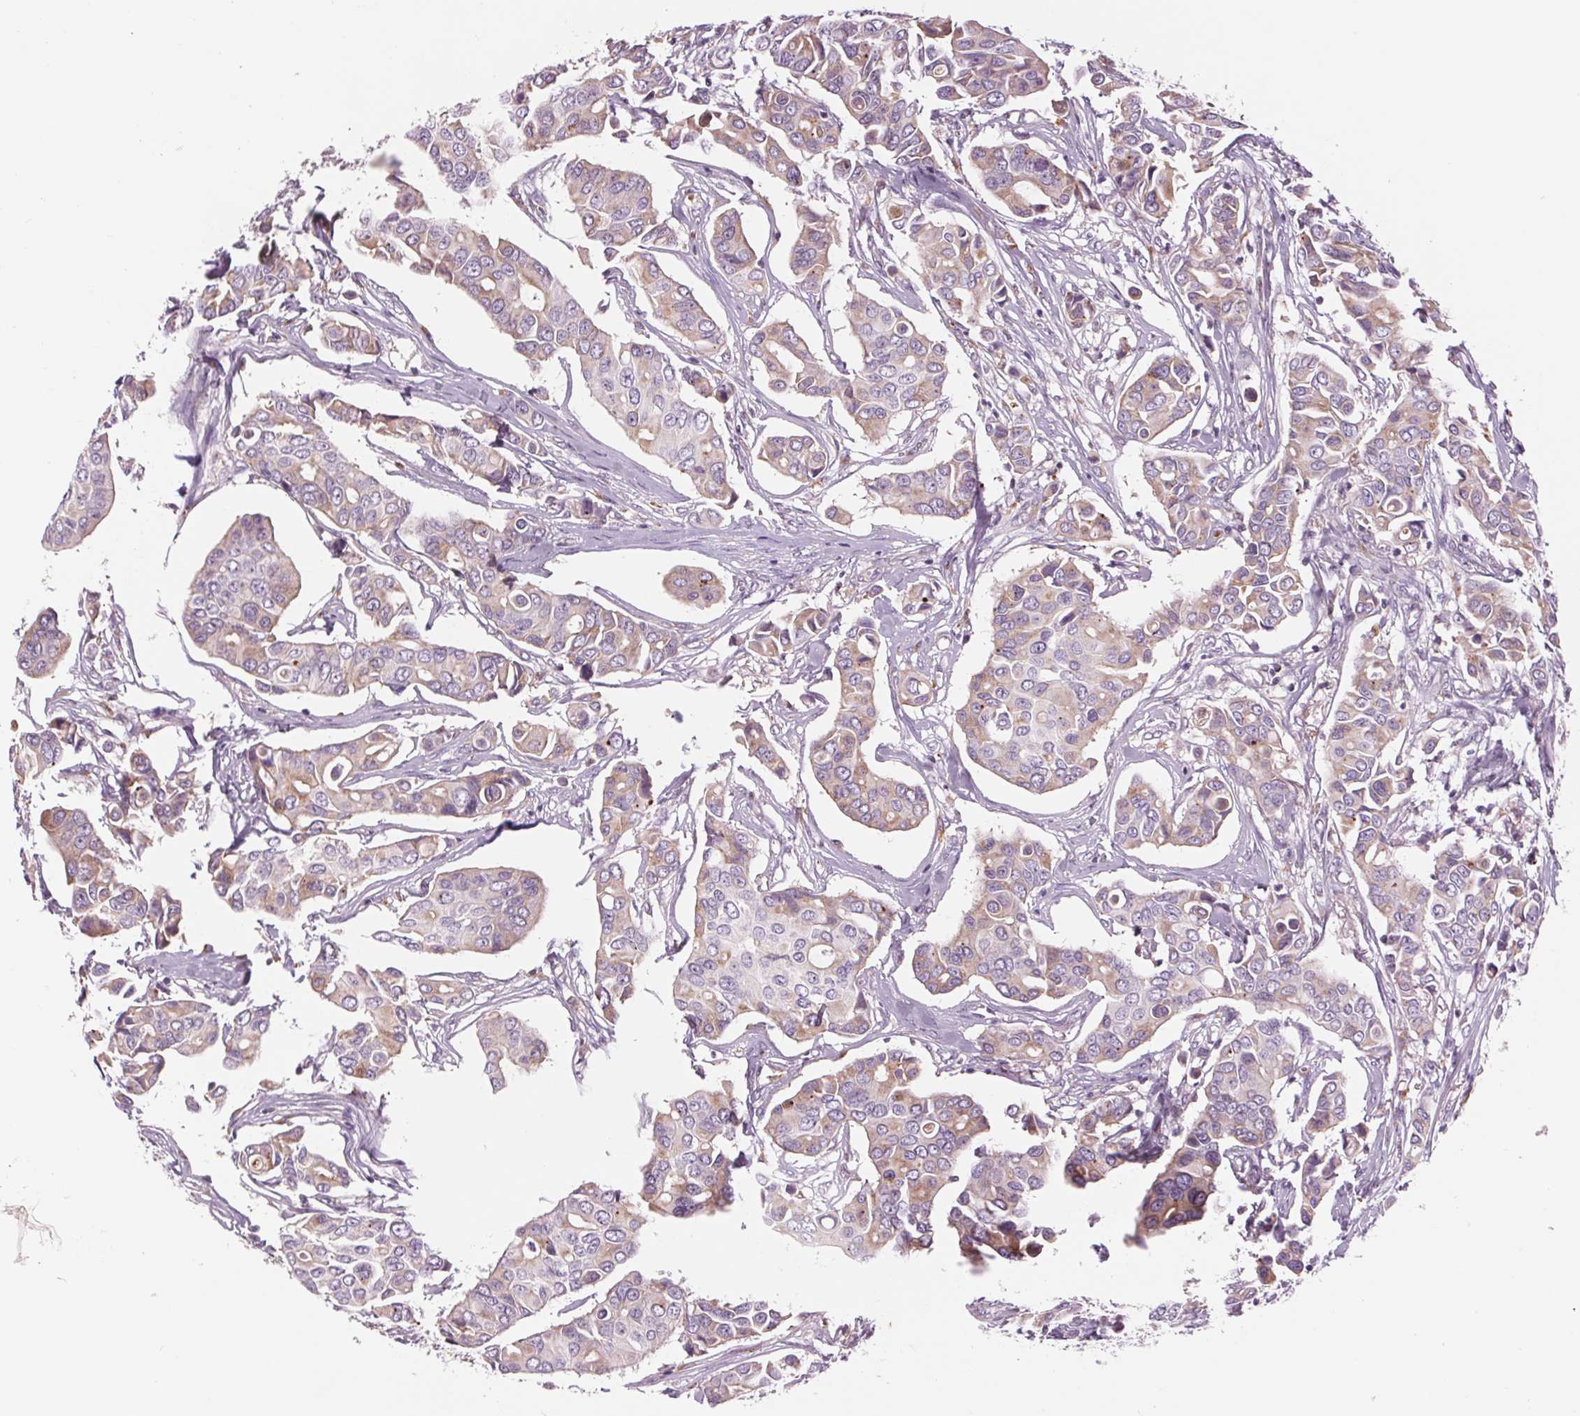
{"staining": {"intensity": "weak", "quantity": "25%-75%", "location": "cytoplasmic/membranous"}, "tissue": "breast cancer", "cell_type": "Tumor cells", "image_type": "cancer", "snomed": [{"axis": "morphology", "description": "Duct carcinoma"}, {"axis": "topography", "description": "Breast"}], "caption": "Tumor cells show low levels of weak cytoplasmic/membranous positivity in about 25%-75% of cells in infiltrating ductal carcinoma (breast). (Stains: DAB (3,3'-diaminobenzidine) in brown, nuclei in blue, Microscopy: brightfield microscopy at high magnification).", "gene": "SAMD5", "patient": {"sex": "female", "age": 54}}